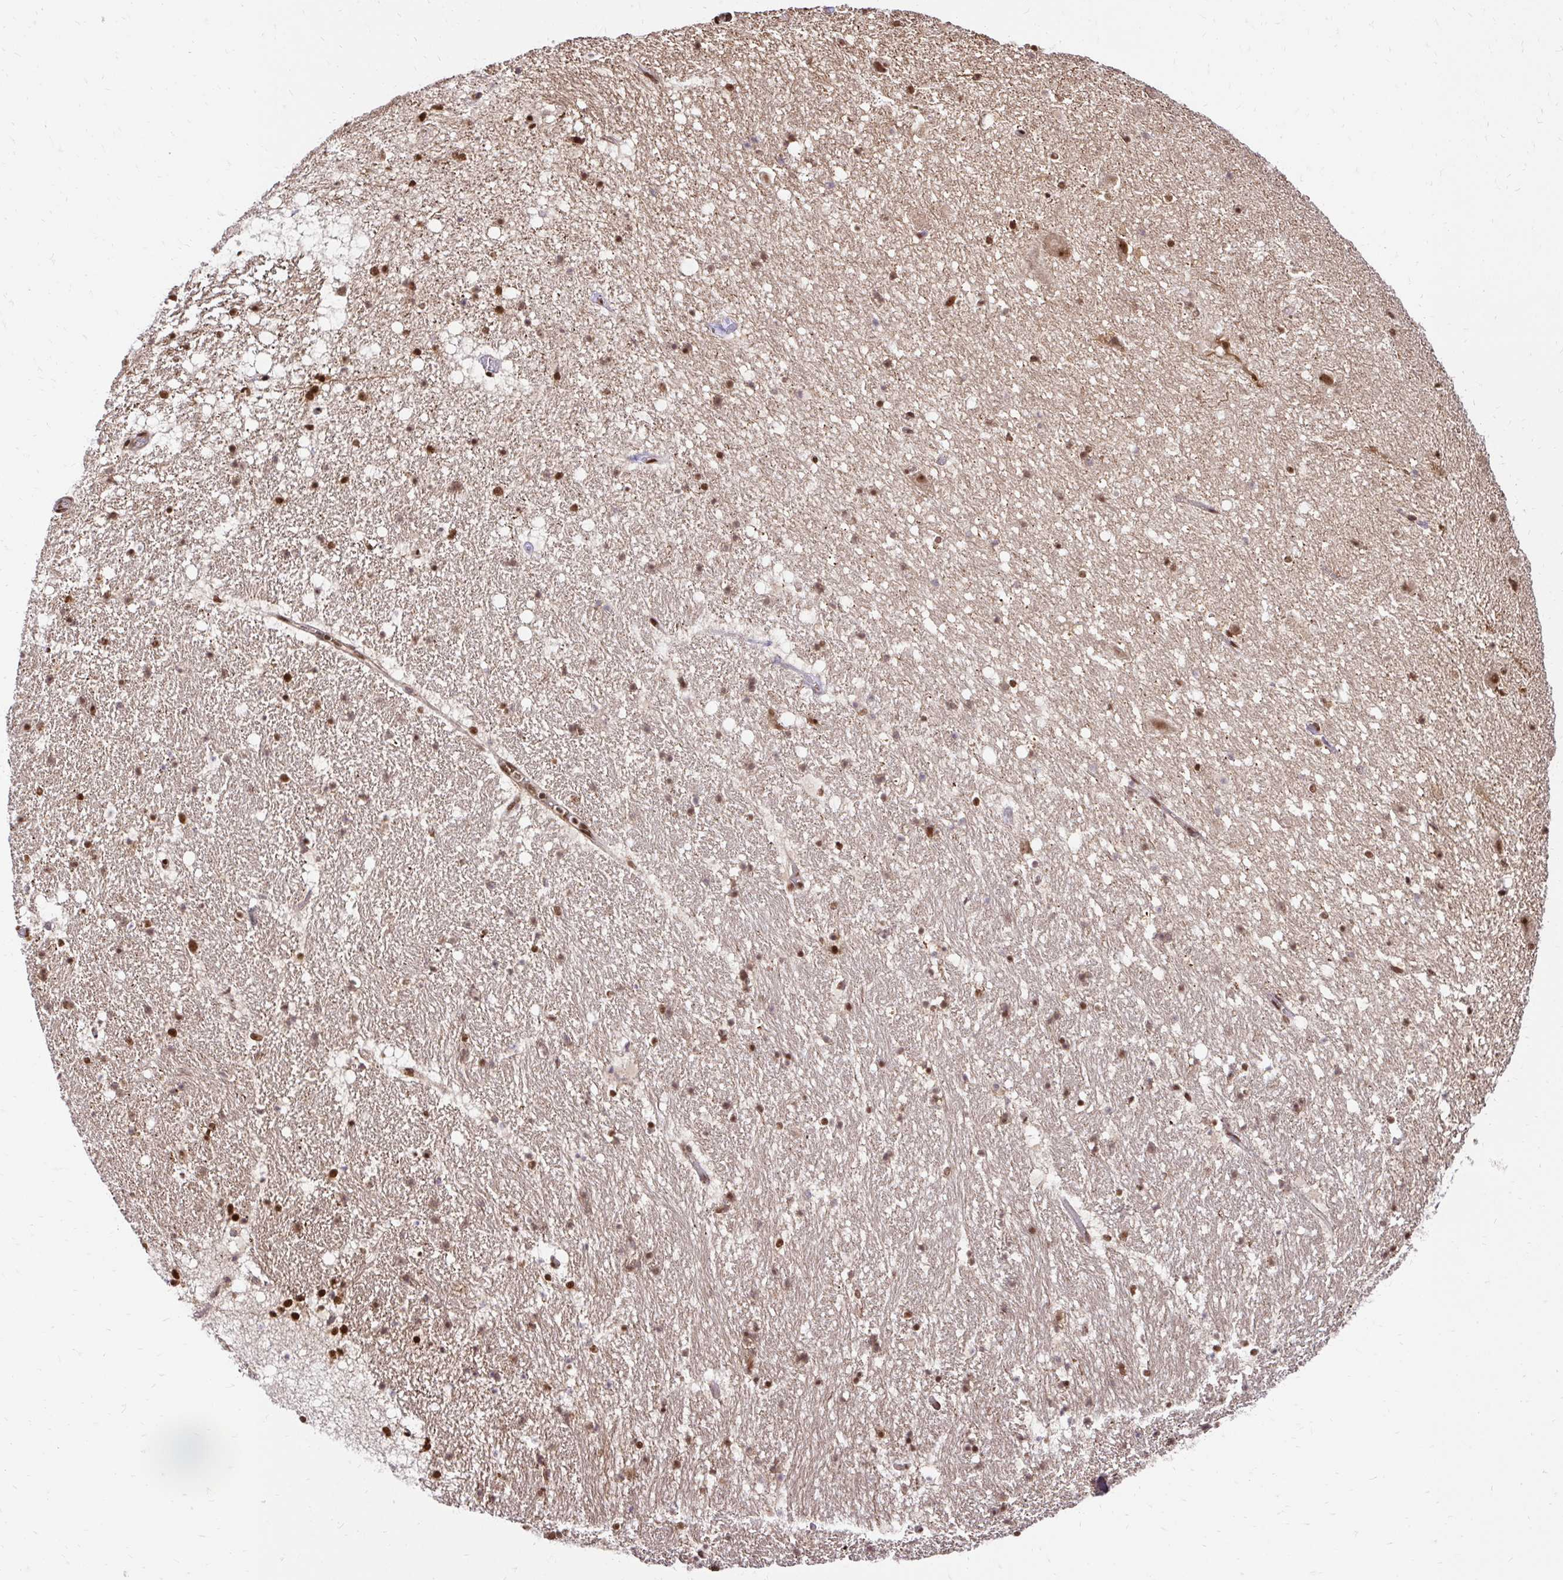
{"staining": {"intensity": "moderate", "quantity": ">75%", "location": "nuclear"}, "tissue": "hippocampus", "cell_type": "Glial cells", "image_type": "normal", "snomed": [{"axis": "morphology", "description": "Normal tissue, NOS"}, {"axis": "topography", "description": "Hippocampus"}], "caption": "This is an image of immunohistochemistry (IHC) staining of normal hippocampus, which shows moderate positivity in the nuclear of glial cells.", "gene": "GLYR1", "patient": {"sex": "female", "age": 42}}